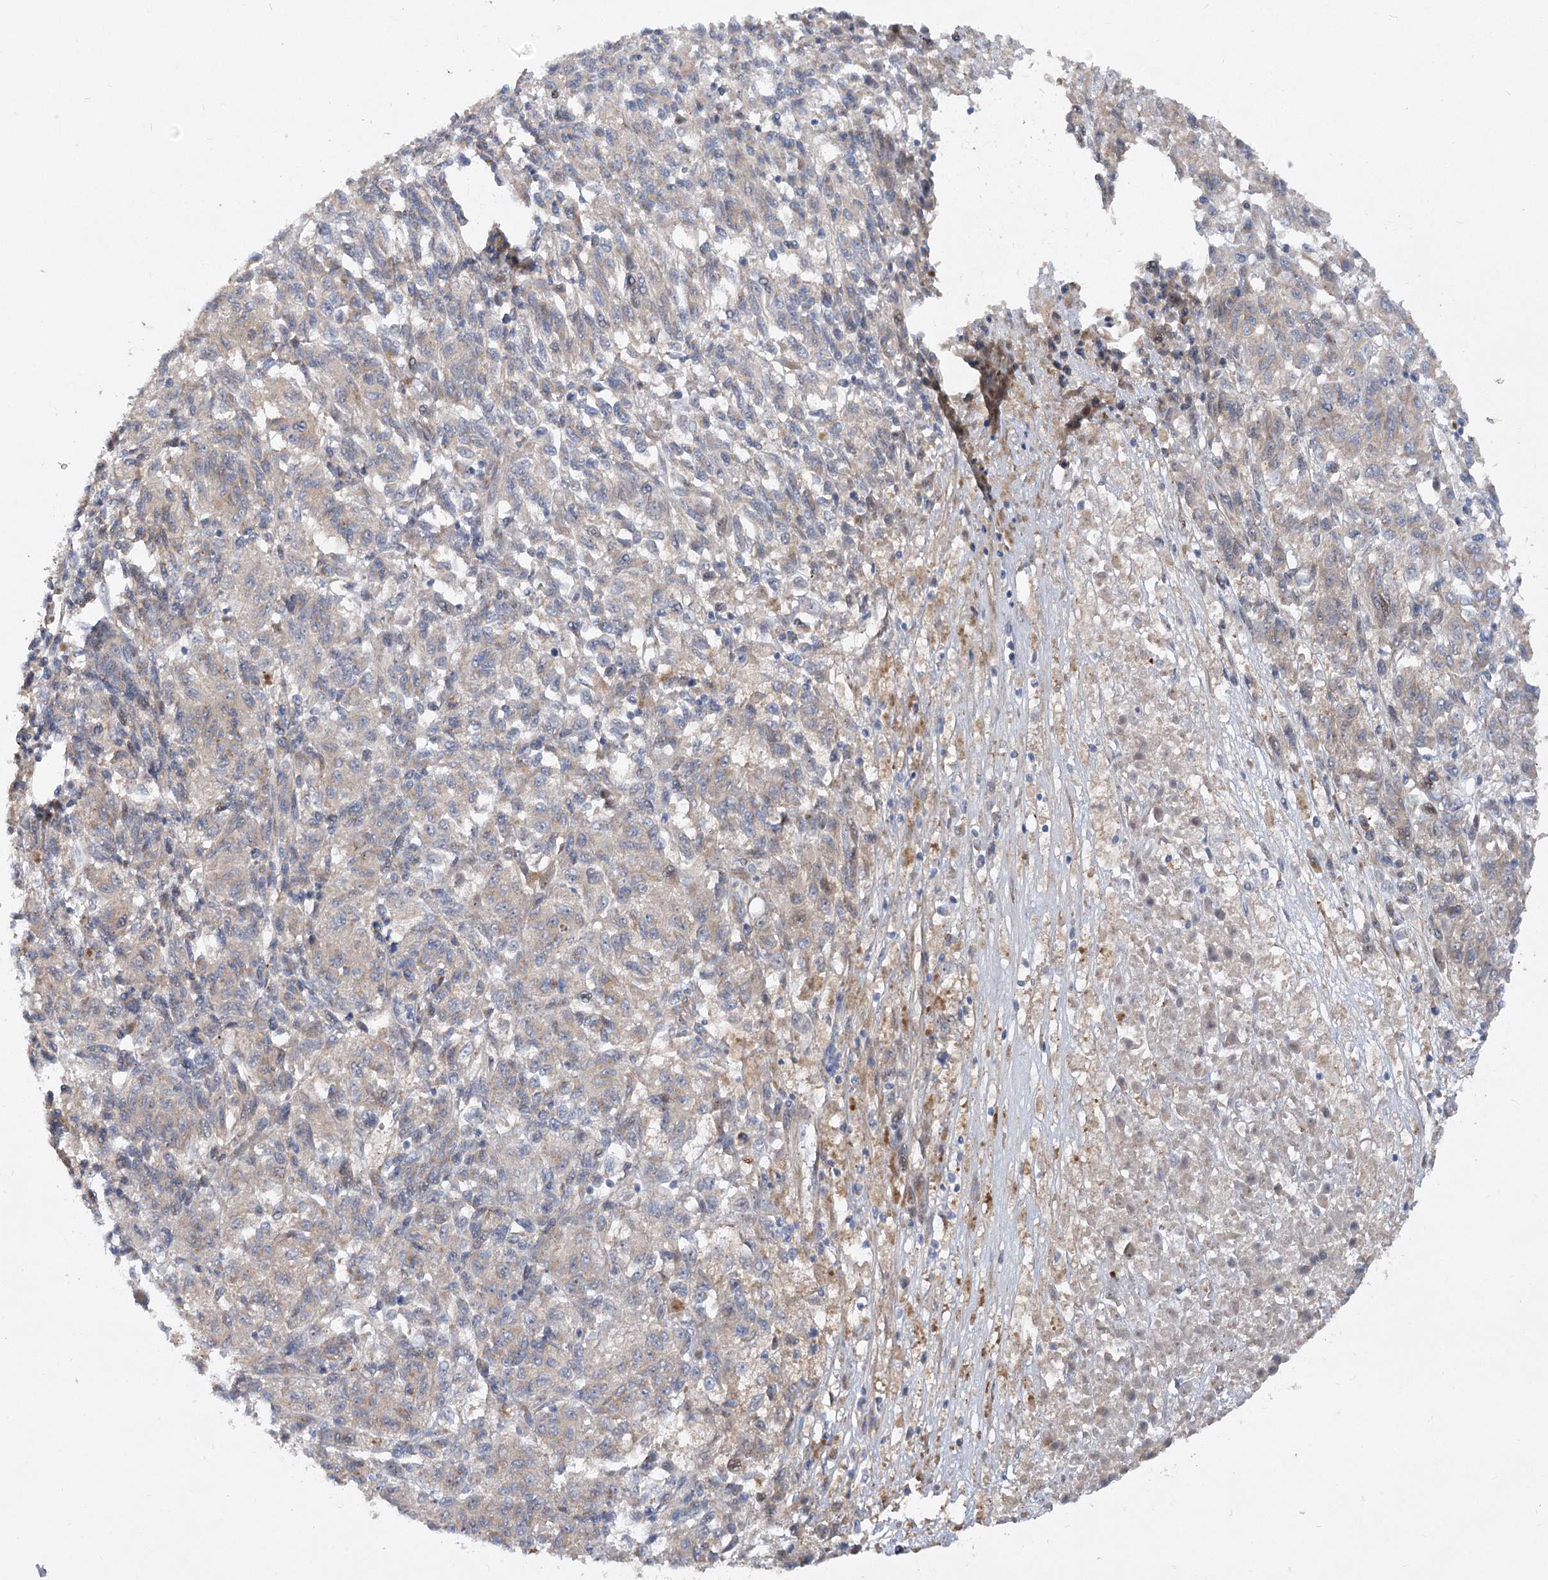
{"staining": {"intensity": "weak", "quantity": "25%-75%", "location": "cytoplasmic/membranous"}, "tissue": "melanoma", "cell_type": "Tumor cells", "image_type": "cancer", "snomed": [{"axis": "morphology", "description": "Malignant melanoma, Metastatic site"}, {"axis": "topography", "description": "Lung"}], "caption": "Tumor cells display low levels of weak cytoplasmic/membranous positivity in approximately 25%-75% of cells in malignant melanoma (metastatic site). The staining was performed using DAB to visualize the protein expression in brown, while the nuclei were stained in blue with hematoxylin (Magnification: 20x).", "gene": "FGF19", "patient": {"sex": "male", "age": 64}}